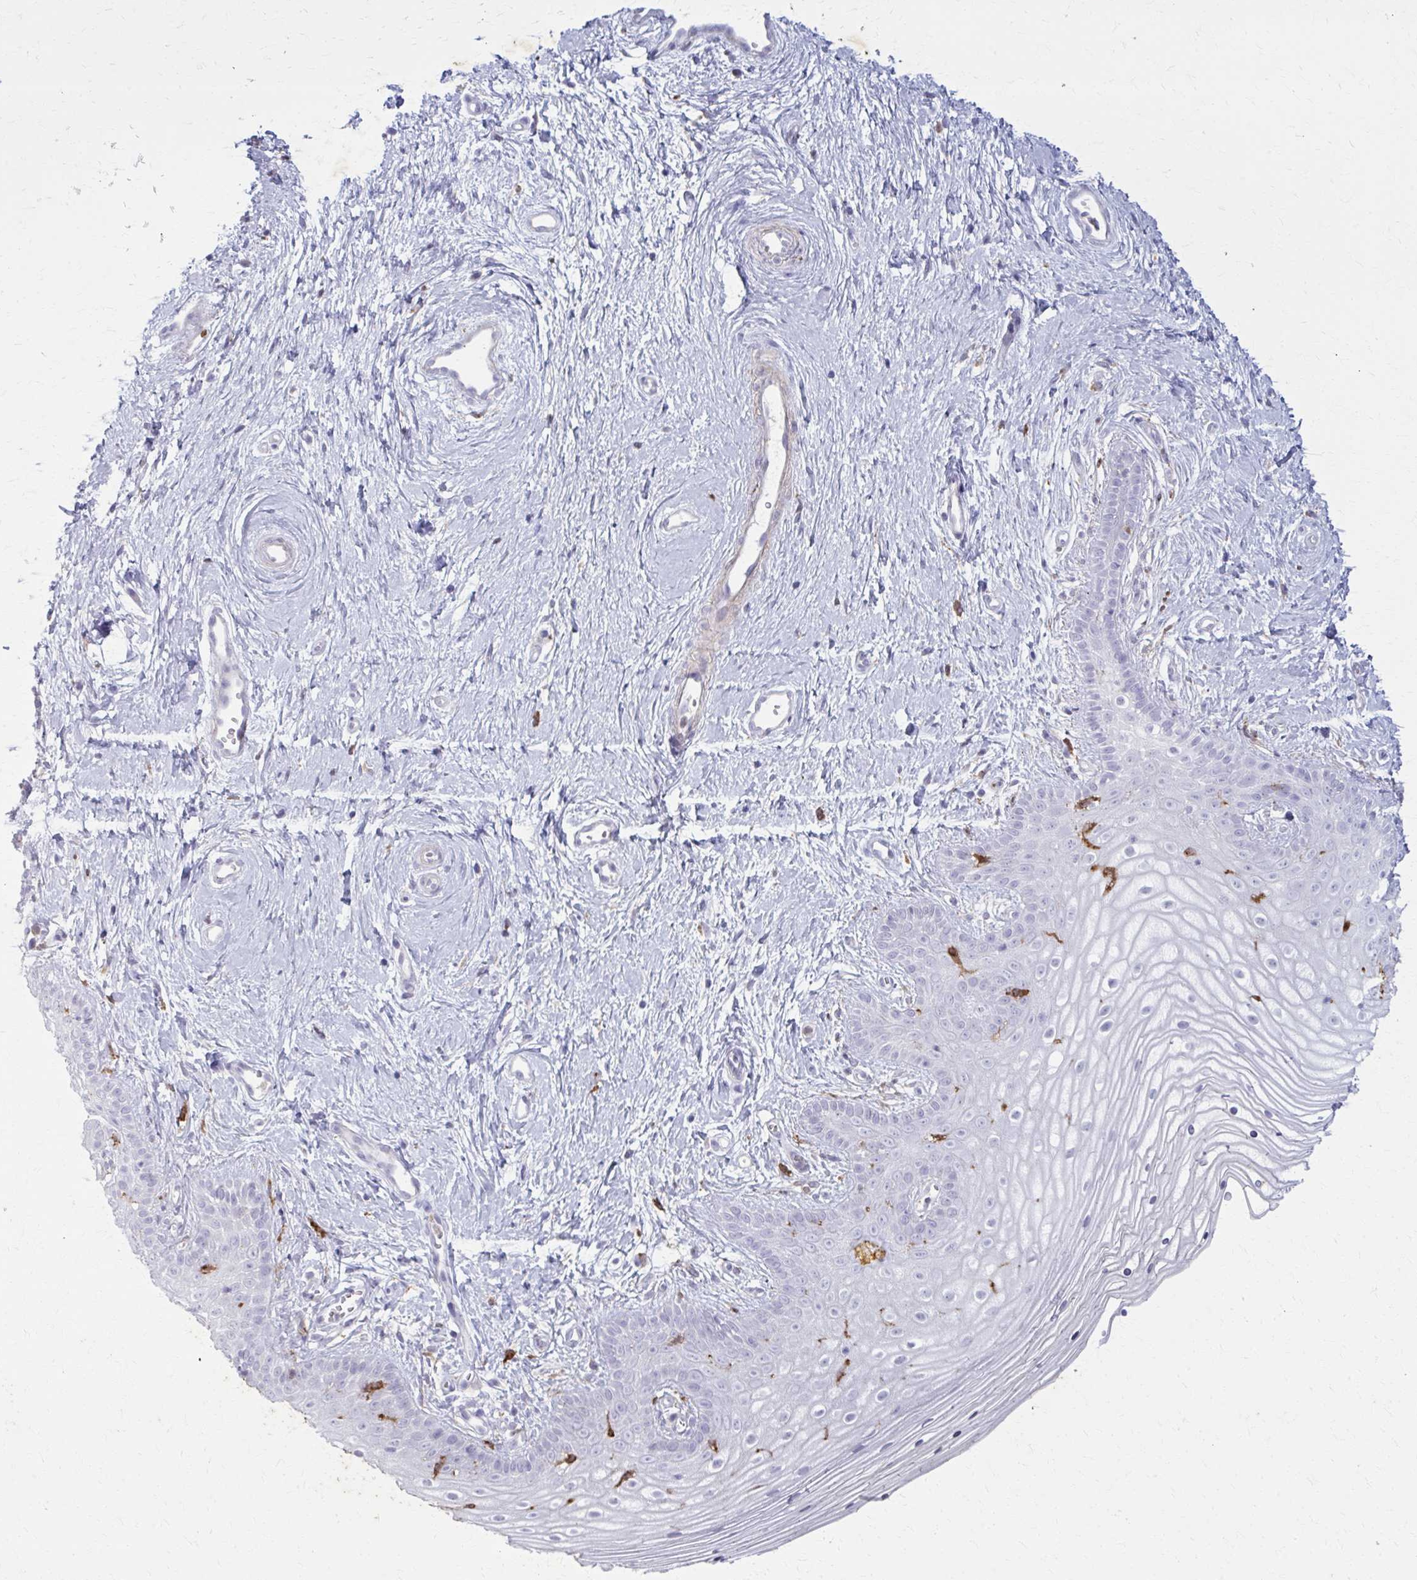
{"staining": {"intensity": "negative", "quantity": "none", "location": "none"}, "tissue": "vagina", "cell_type": "Squamous epithelial cells", "image_type": "normal", "snomed": [{"axis": "morphology", "description": "Normal tissue, NOS"}, {"axis": "topography", "description": "Vagina"}], "caption": "The micrograph shows no significant expression in squamous epithelial cells of vagina.", "gene": "CARD9", "patient": {"sex": "female", "age": 38}}